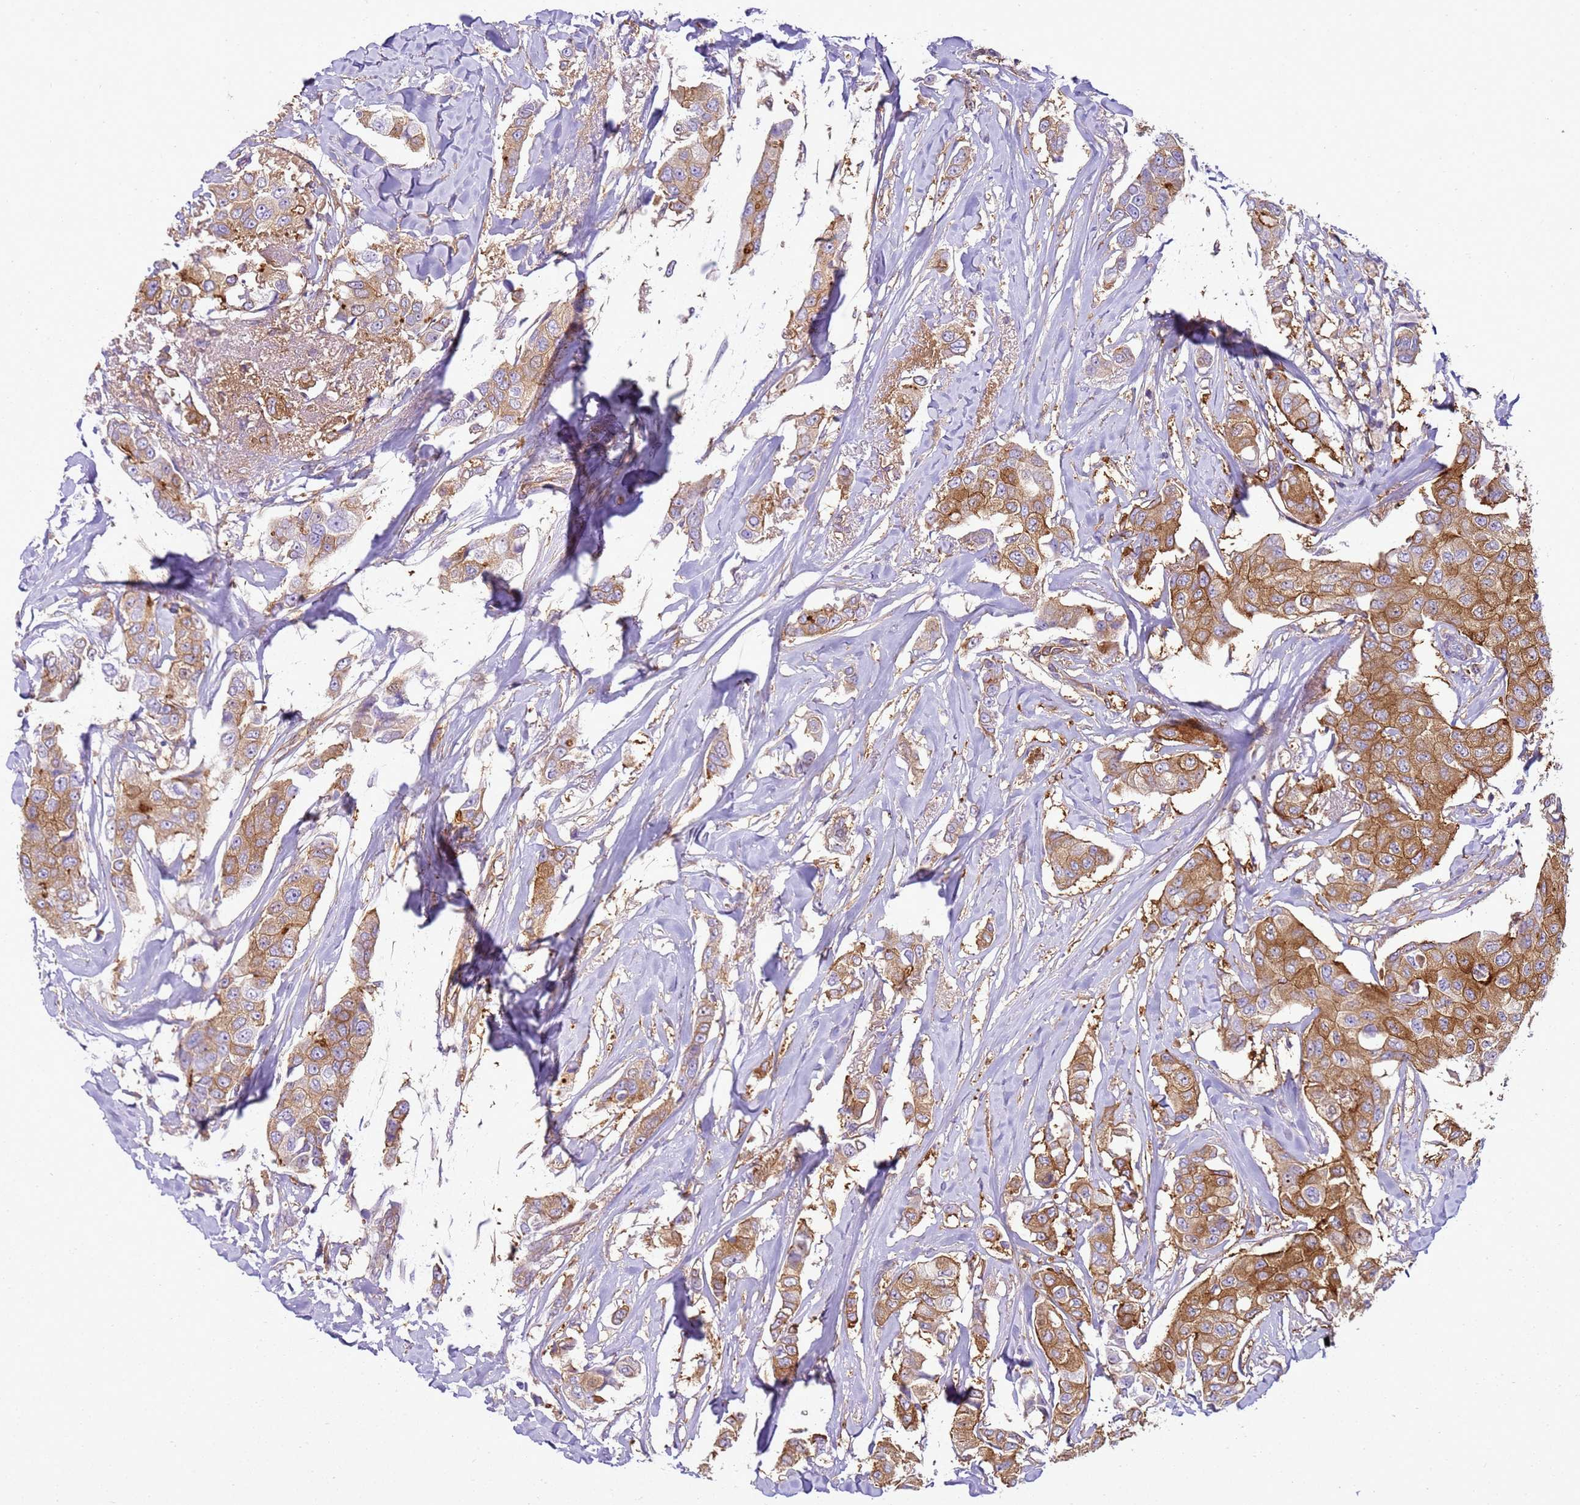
{"staining": {"intensity": "moderate", "quantity": ">75%", "location": "cytoplasmic/membranous"}, "tissue": "breast cancer", "cell_type": "Tumor cells", "image_type": "cancer", "snomed": [{"axis": "morphology", "description": "Duct carcinoma"}, {"axis": "topography", "description": "Breast"}], "caption": "Immunohistochemistry image of neoplastic tissue: human breast cancer (intraductal carcinoma) stained using immunohistochemistry (IHC) reveals medium levels of moderate protein expression localized specifically in the cytoplasmic/membranous of tumor cells, appearing as a cytoplasmic/membranous brown color.", "gene": "SNX21", "patient": {"sex": "female", "age": 80}}